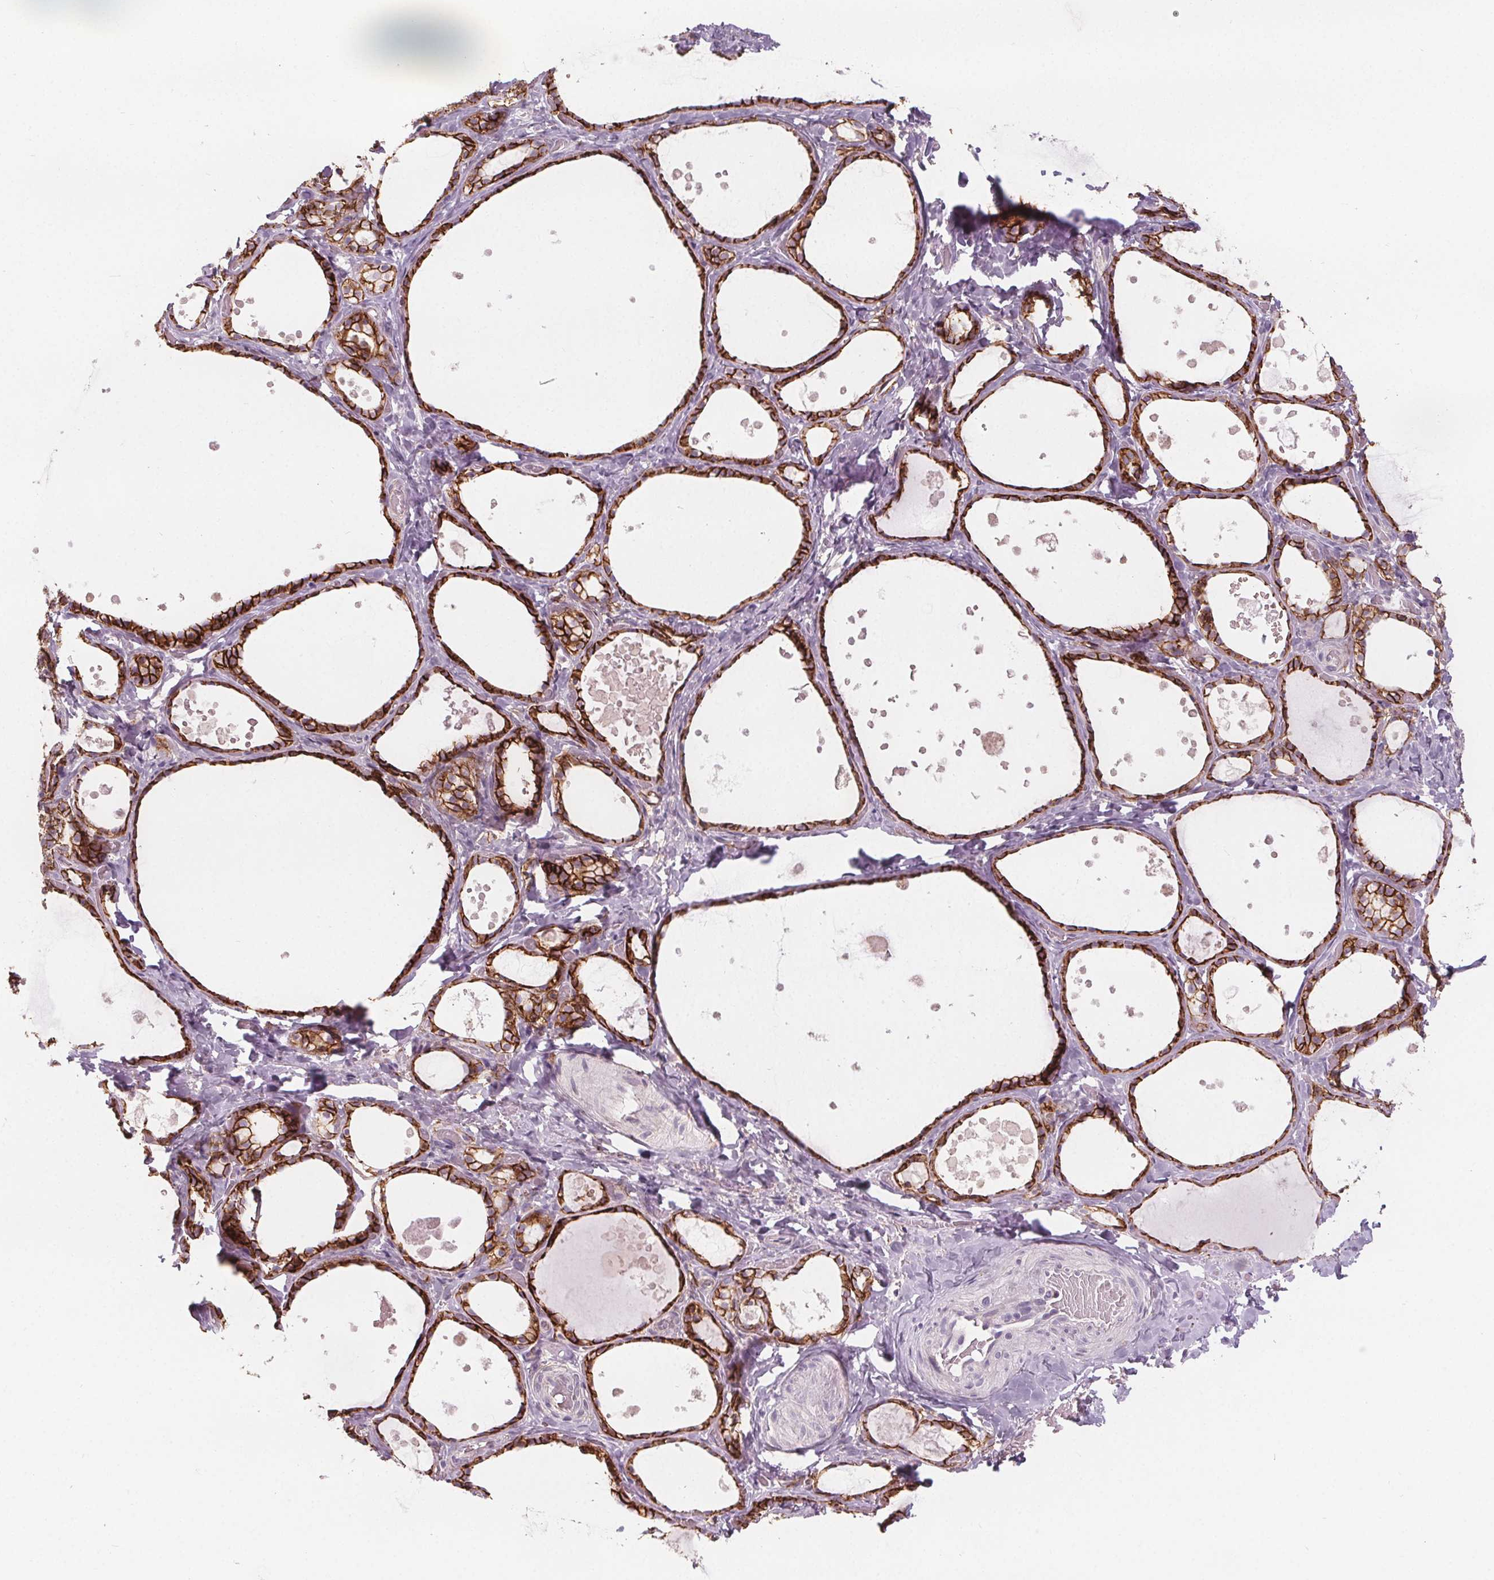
{"staining": {"intensity": "strong", "quantity": ">75%", "location": "cytoplasmic/membranous"}, "tissue": "thyroid gland", "cell_type": "Glandular cells", "image_type": "normal", "snomed": [{"axis": "morphology", "description": "Normal tissue, NOS"}, {"axis": "topography", "description": "Thyroid gland"}], "caption": "Normal thyroid gland was stained to show a protein in brown. There is high levels of strong cytoplasmic/membranous expression in approximately >75% of glandular cells. The staining was performed using DAB (3,3'-diaminobenzidine), with brown indicating positive protein expression. Nuclei are stained blue with hematoxylin.", "gene": "ATP1A1", "patient": {"sex": "female", "age": 56}}